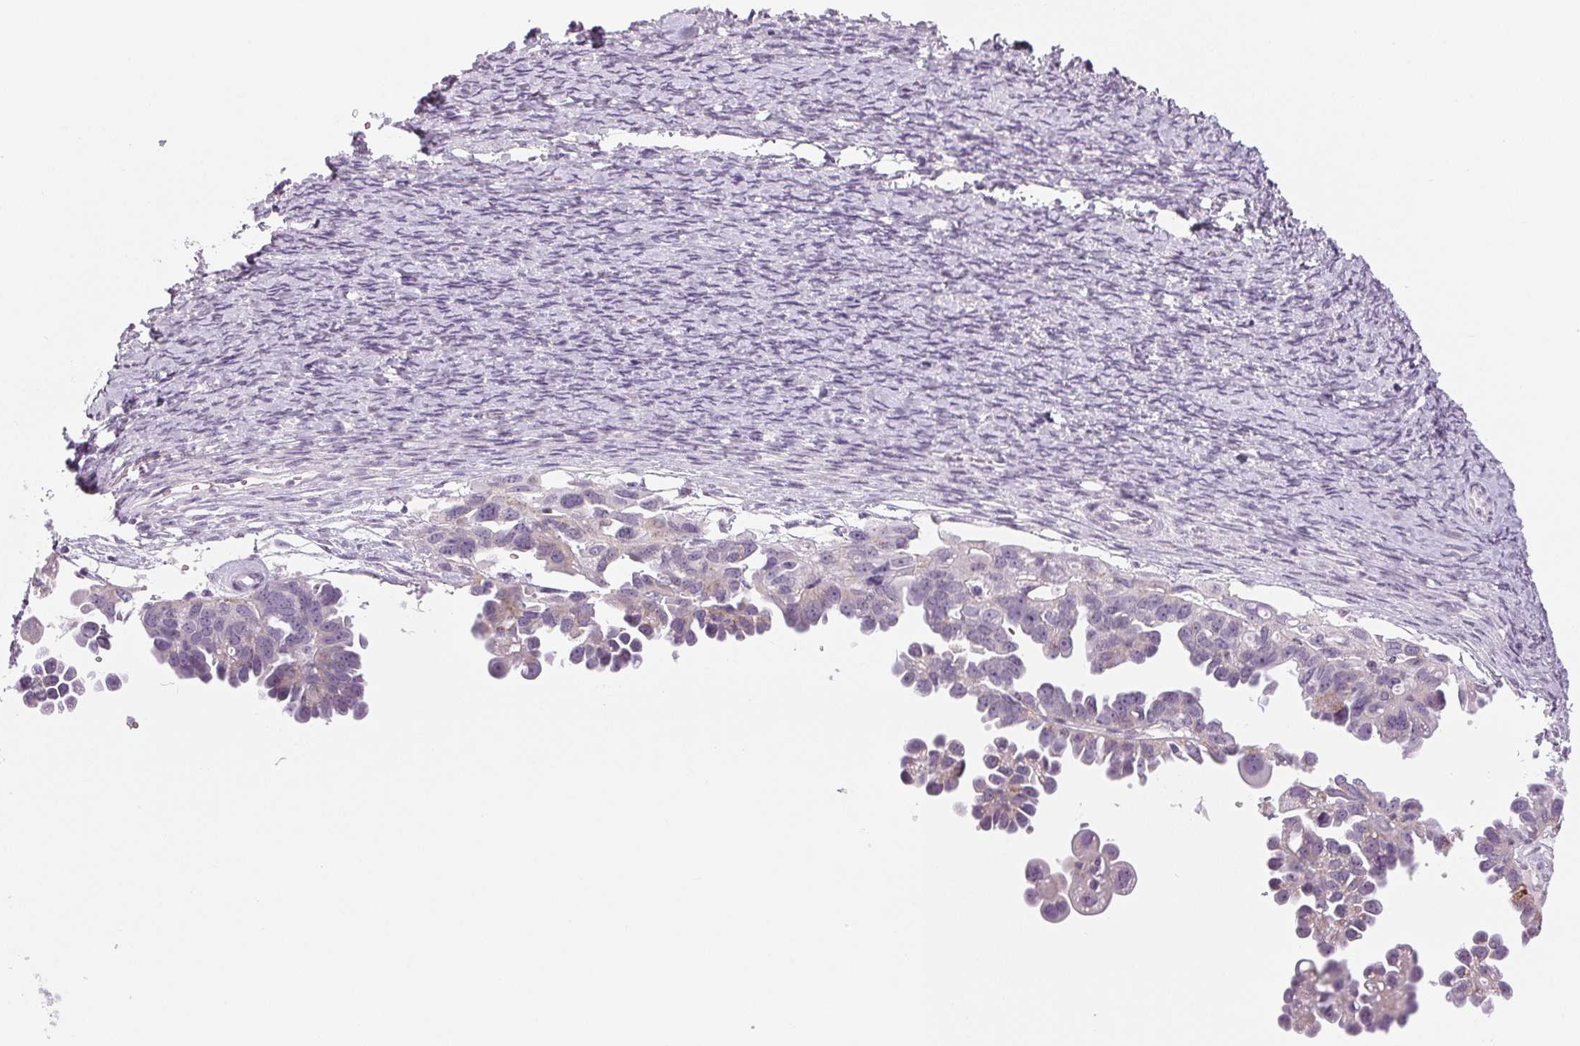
{"staining": {"intensity": "negative", "quantity": "none", "location": "none"}, "tissue": "ovarian cancer", "cell_type": "Tumor cells", "image_type": "cancer", "snomed": [{"axis": "morphology", "description": "Cystadenocarcinoma, serous, NOS"}, {"axis": "topography", "description": "Ovary"}], "caption": "There is no significant expression in tumor cells of ovarian cancer (serous cystadenocarcinoma). (DAB (3,3'-diaminobenzidine) IHC visualized using brightfield microscopy, high magnification).", "gene": "EHHADH", "patient": {"sex": "female", "age": 53}}